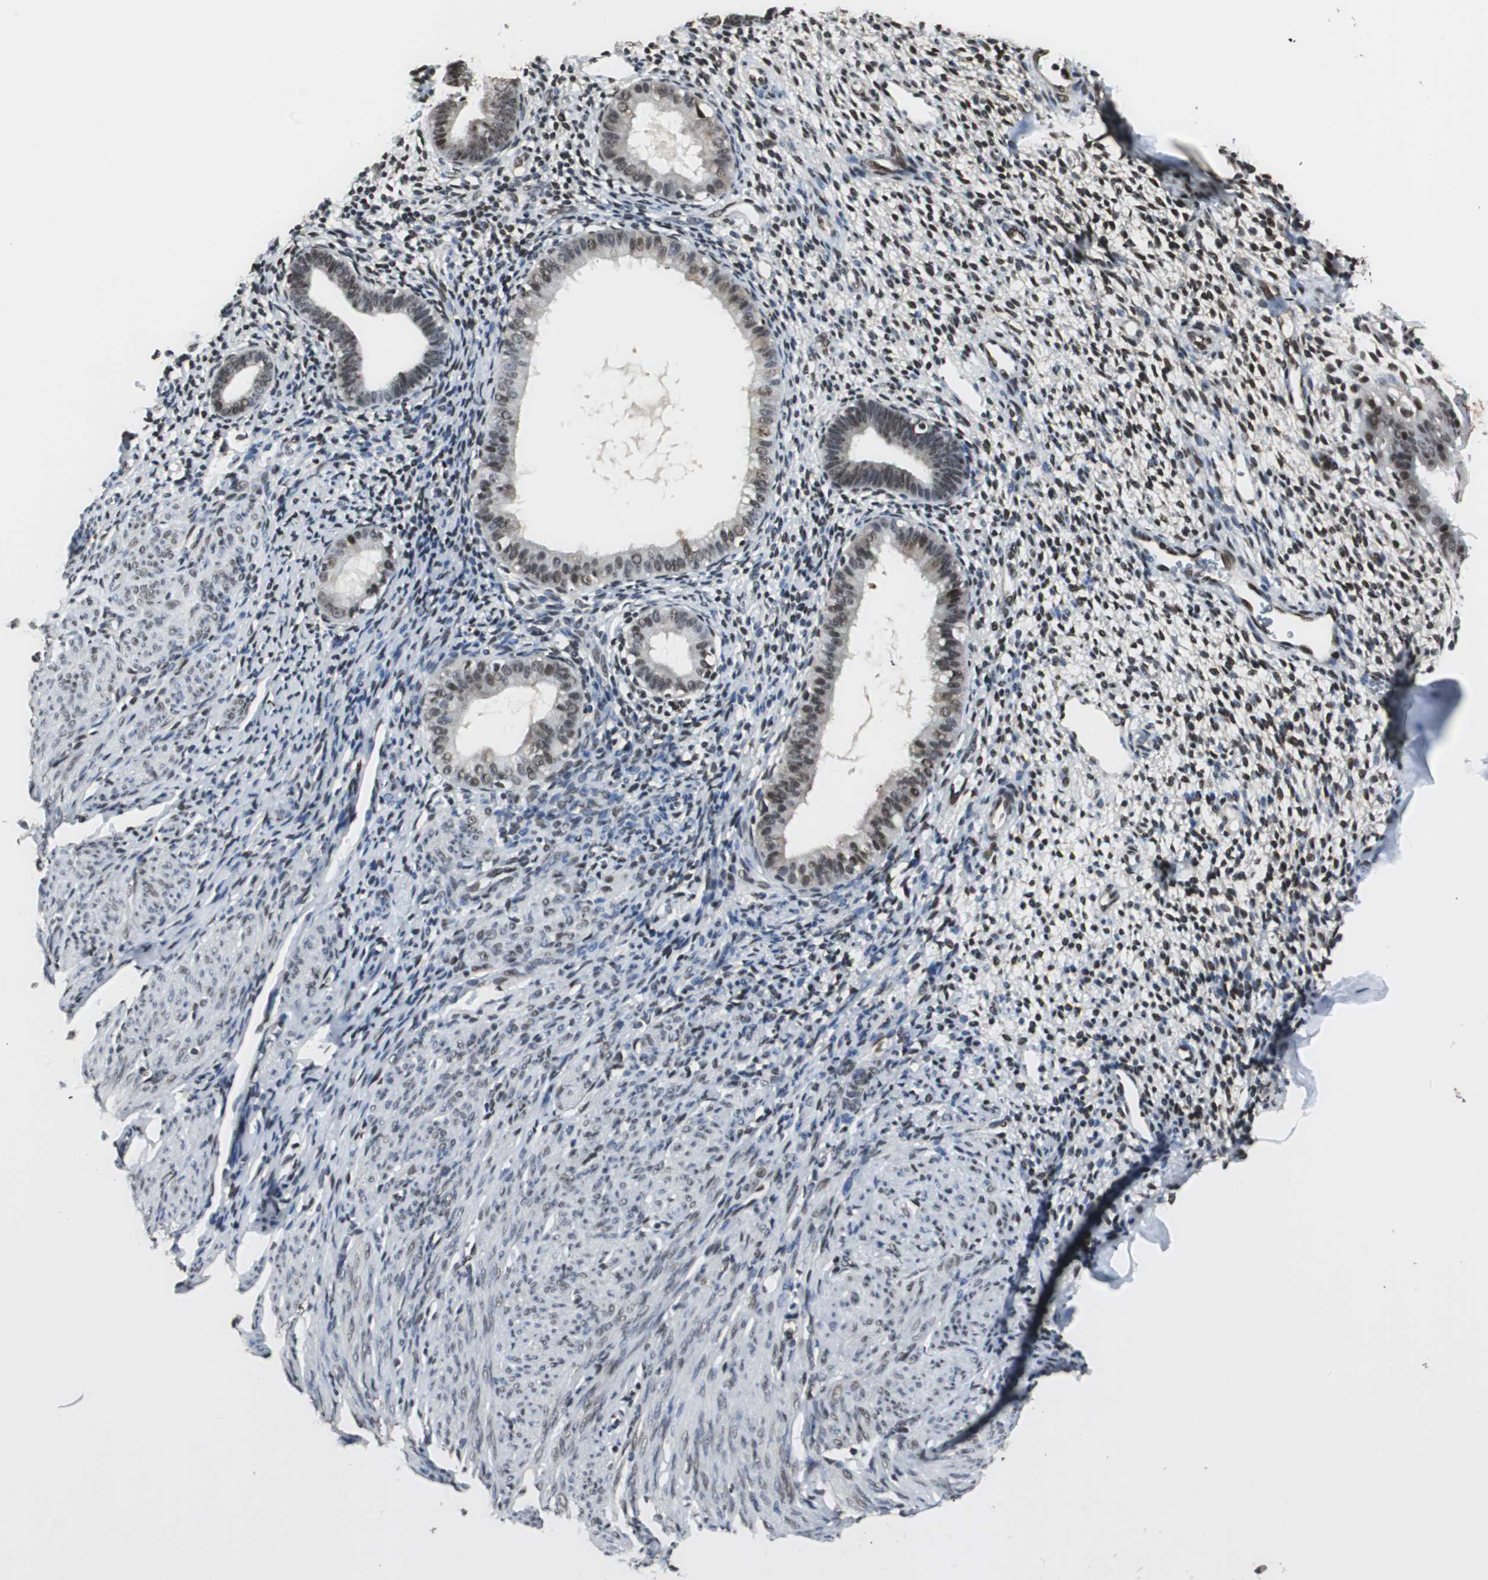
{"staining": {"intensity": "moderate", "quantity": ">75%", "location": "nuclear"}, "tissue": "endometrium", "cell_type": "Cells in endometrial stroma", "image_type": "normal", "snomed": [{"axis": "morphology", "description": "Normal tissue, NOS"}, {"axis": "topography", "description": "Endometrium"}], "caption": "Immunohistochemical staining of benign human endometrium exhibits moderate nuclear protein expression in approximately >75% of cells in endometrial stroma. Immunohistochemistry stains the protein in brown and the nuclei are stained blue.", "gene": "MKX", "patient": {"sex": "female", "age": 61}}